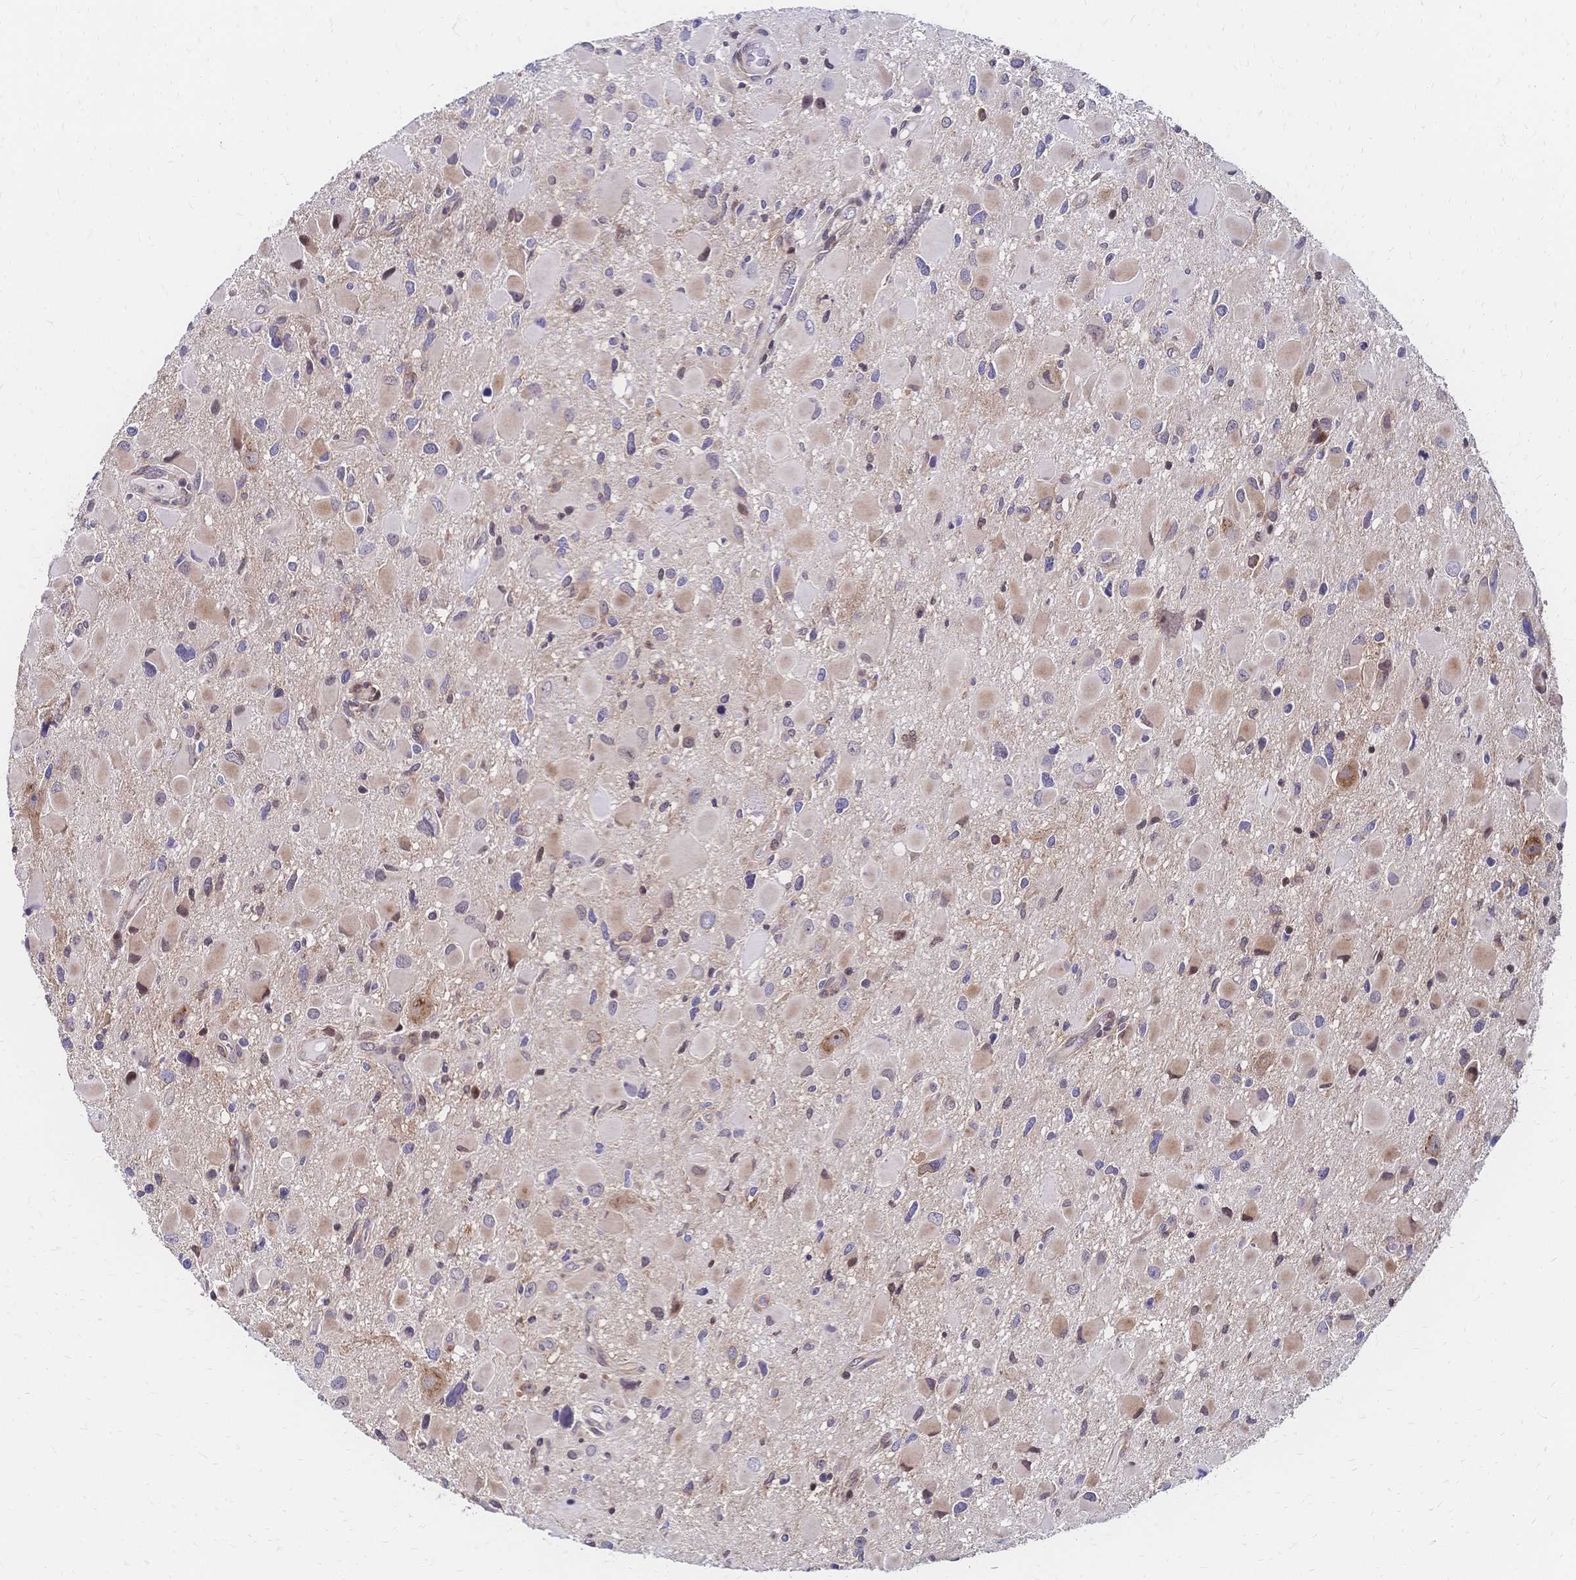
{"staining": {"intensity": "weak", "quantity": "<25%", "location": "cytoplasmic/membranous"}, "tissue": "glioma", "cell_type": "Tumor cells", "image_type": "cancer", "snomed": [{"axis": "morphology", "description": "Glioma, malignant, Low grade"}, {"axis": "topography", "description": "Brain"}], "caption": "This is a photomicrograph of immunohistochemistry (IHC) staining of malignant glioma (low-grade), which shows no staining in tumor cells.", "gene": "CBX7", "patient": {"sex": "female", "age": 32}}